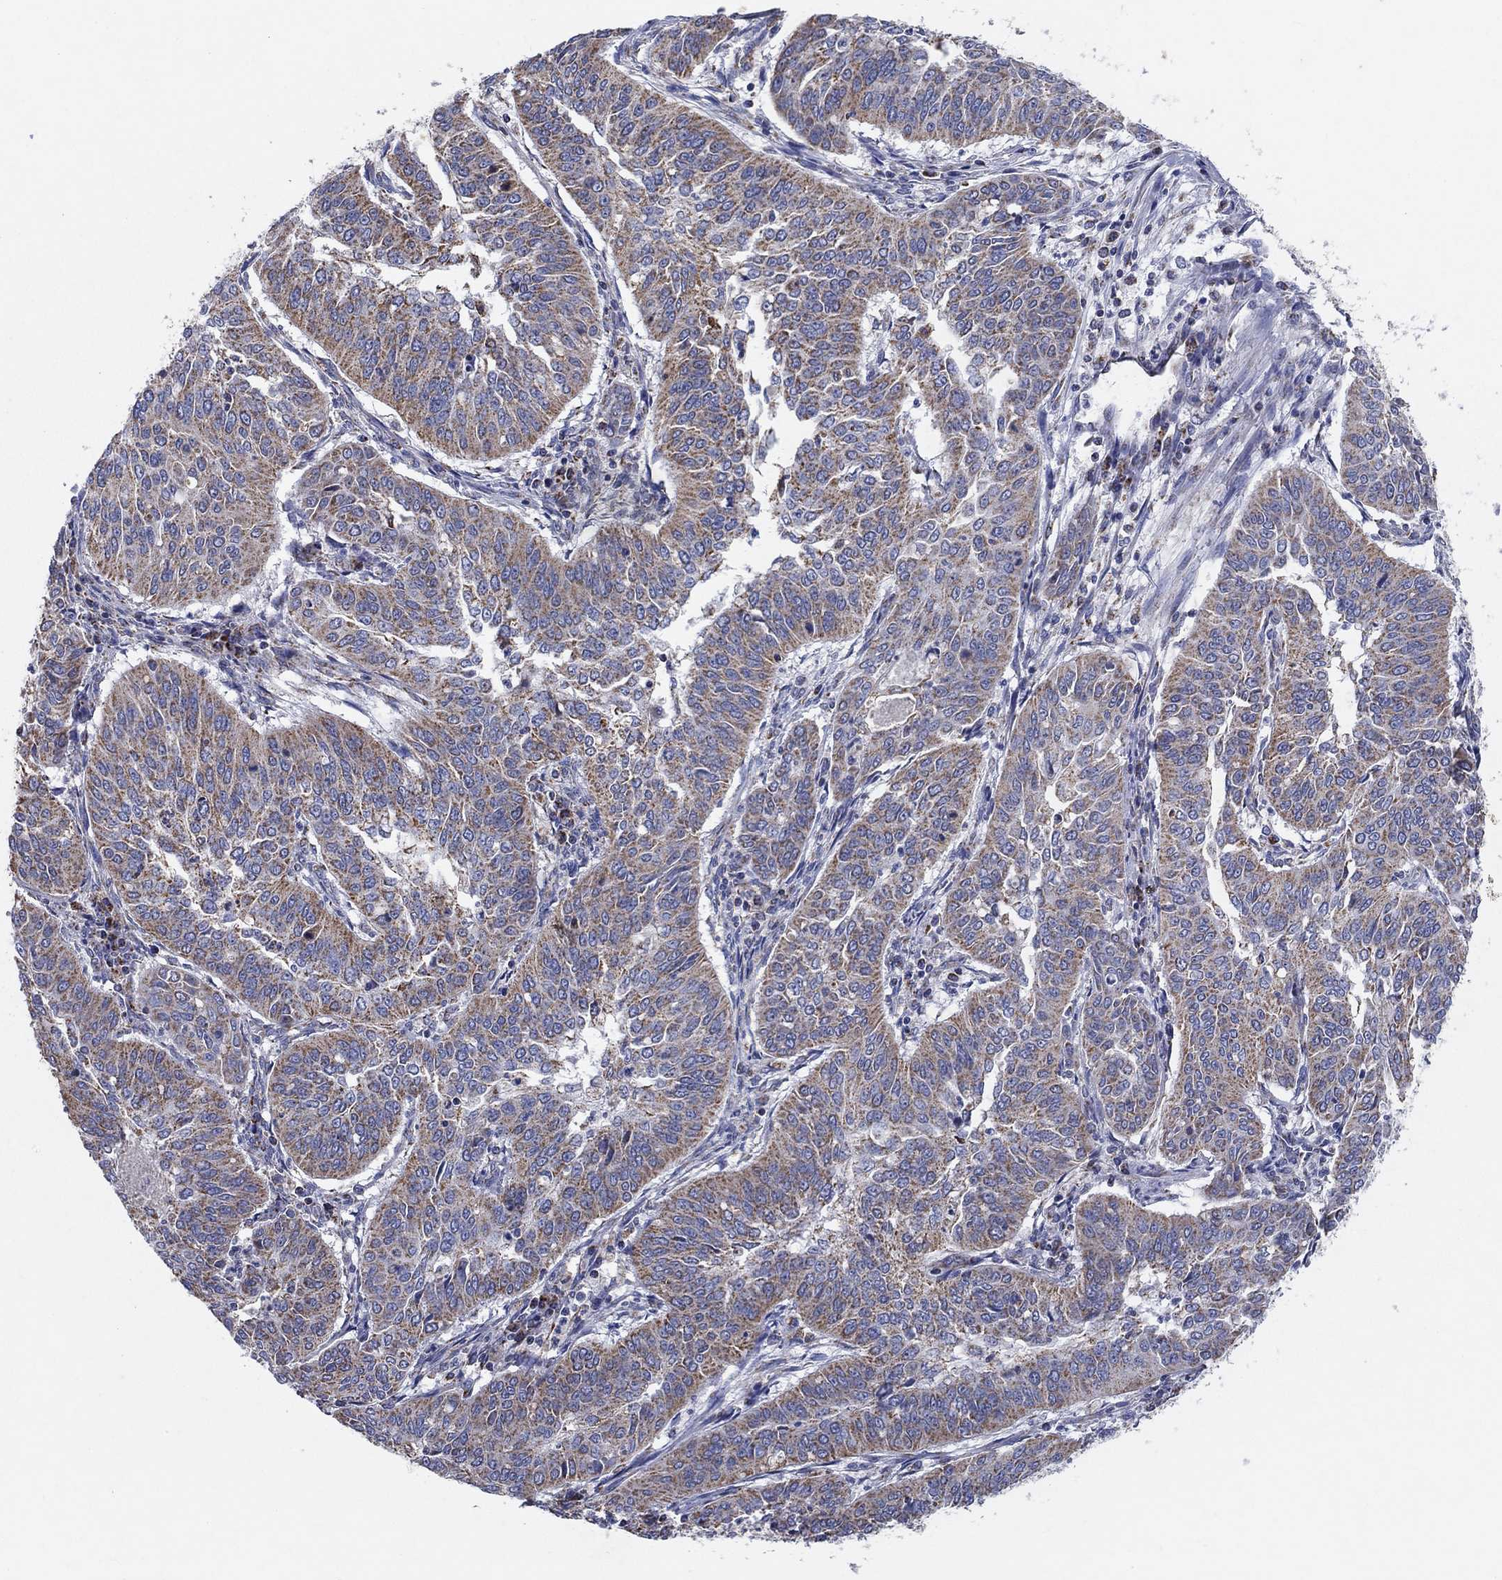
{"staining": {"intensity": "moderate", "quantity": "25%-75%", "location": "cytoplasmic/membranous"}, "tissue": "cervical cancer", "cell_type": "Tumor cells", "image_type": "cancer", "snomed": [{"axis": "morphology", "description": "Normal tissue, NOS"}, {"axis": "morphology", "description": "Squamous cell carcinoma, NOS"}, {"axis": "topography", "description": "Cervix"}], "caption": "An IHC histopathology image of tumor tissue is shown. Protein staining in brown highlights moderate cytoplasmic/membranous positivity in squamous cell carcinoma (cervical) within tumor cells.", "gene": "C9orf85", "patient": {"sex": "female", "age": 39}}